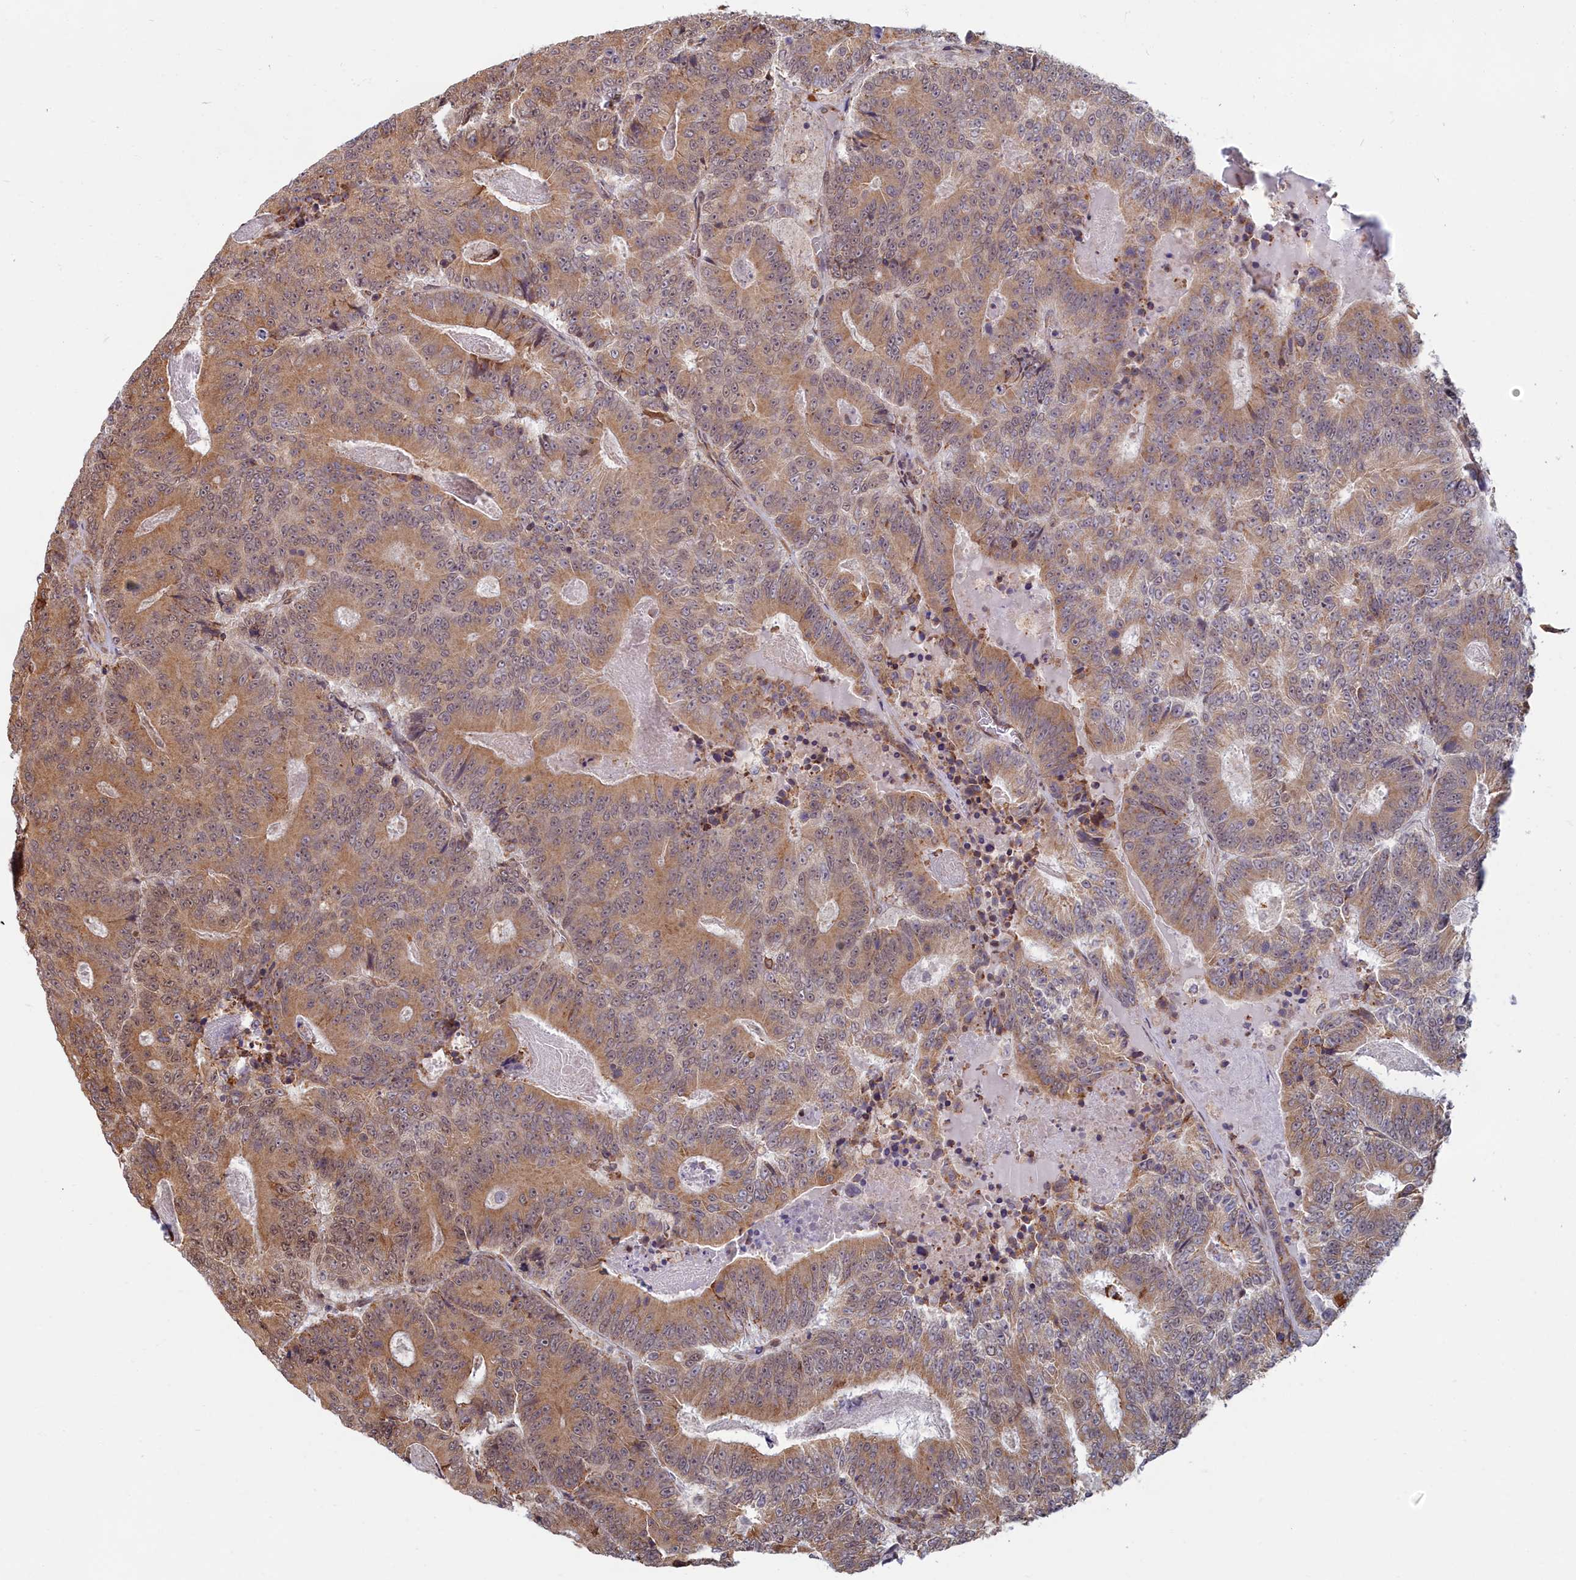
{"staining": {"intensity": "moderate", "quantity": ">75%", "location": "cytoplasmic/membranous"}, "tissue": "colorectal cancer", "cell_type": "Tumor cells", "image_type": "cancer", "snomed": [{"axis": "morphology", "description": "Adenocarcinoma, NOS"}, {"axis": "topography", "description": "Colon"}], "caption": "There is medium levels of moderate cytoplasmic/membranous expression in tumor cells of colorectal cancer, as demonstrated by immunohistochemical staining (brown color).", "gene": "MAK16", "patient": {"sex": "male", "age": 83}}